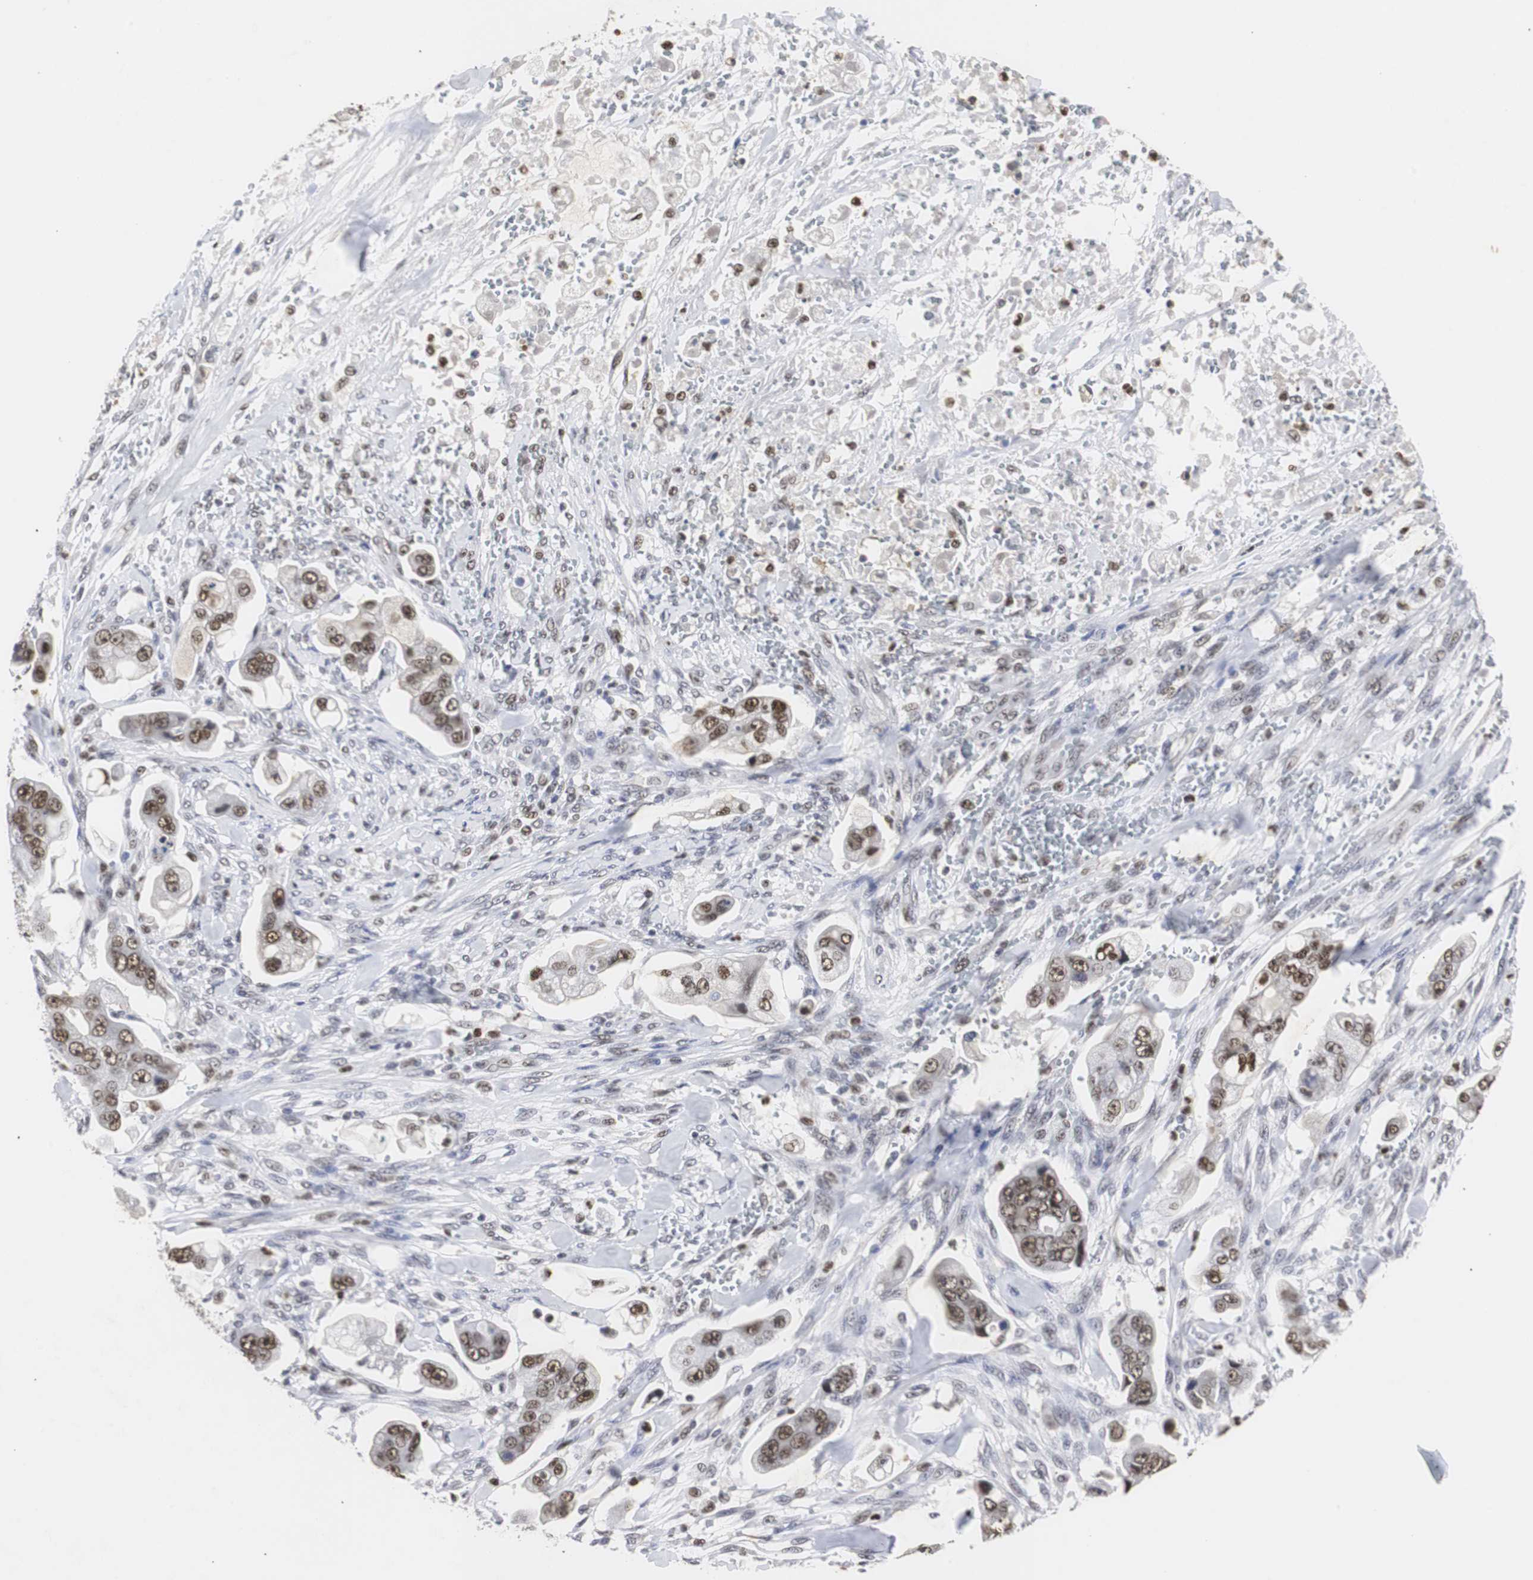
{"staining": {"intensity": "moderate", "quantity": ">75%", "location": "nuclear"}, "tissue": "stomach cancer", "cell_type": "Tumor cells", "image_type": "cancer", "snomed": [{"axis": "morphology", "description": "Adenocarcinoma, NOS"}, {"axis": "topography", "description": "Stomach"}], "caption": "Protein staining reveals moderate nuclear staining in about >75% of tumor cells in stomach cancer.", "gene": "ZFC3H1", "patient": {"sex": "male", "age": 62}}